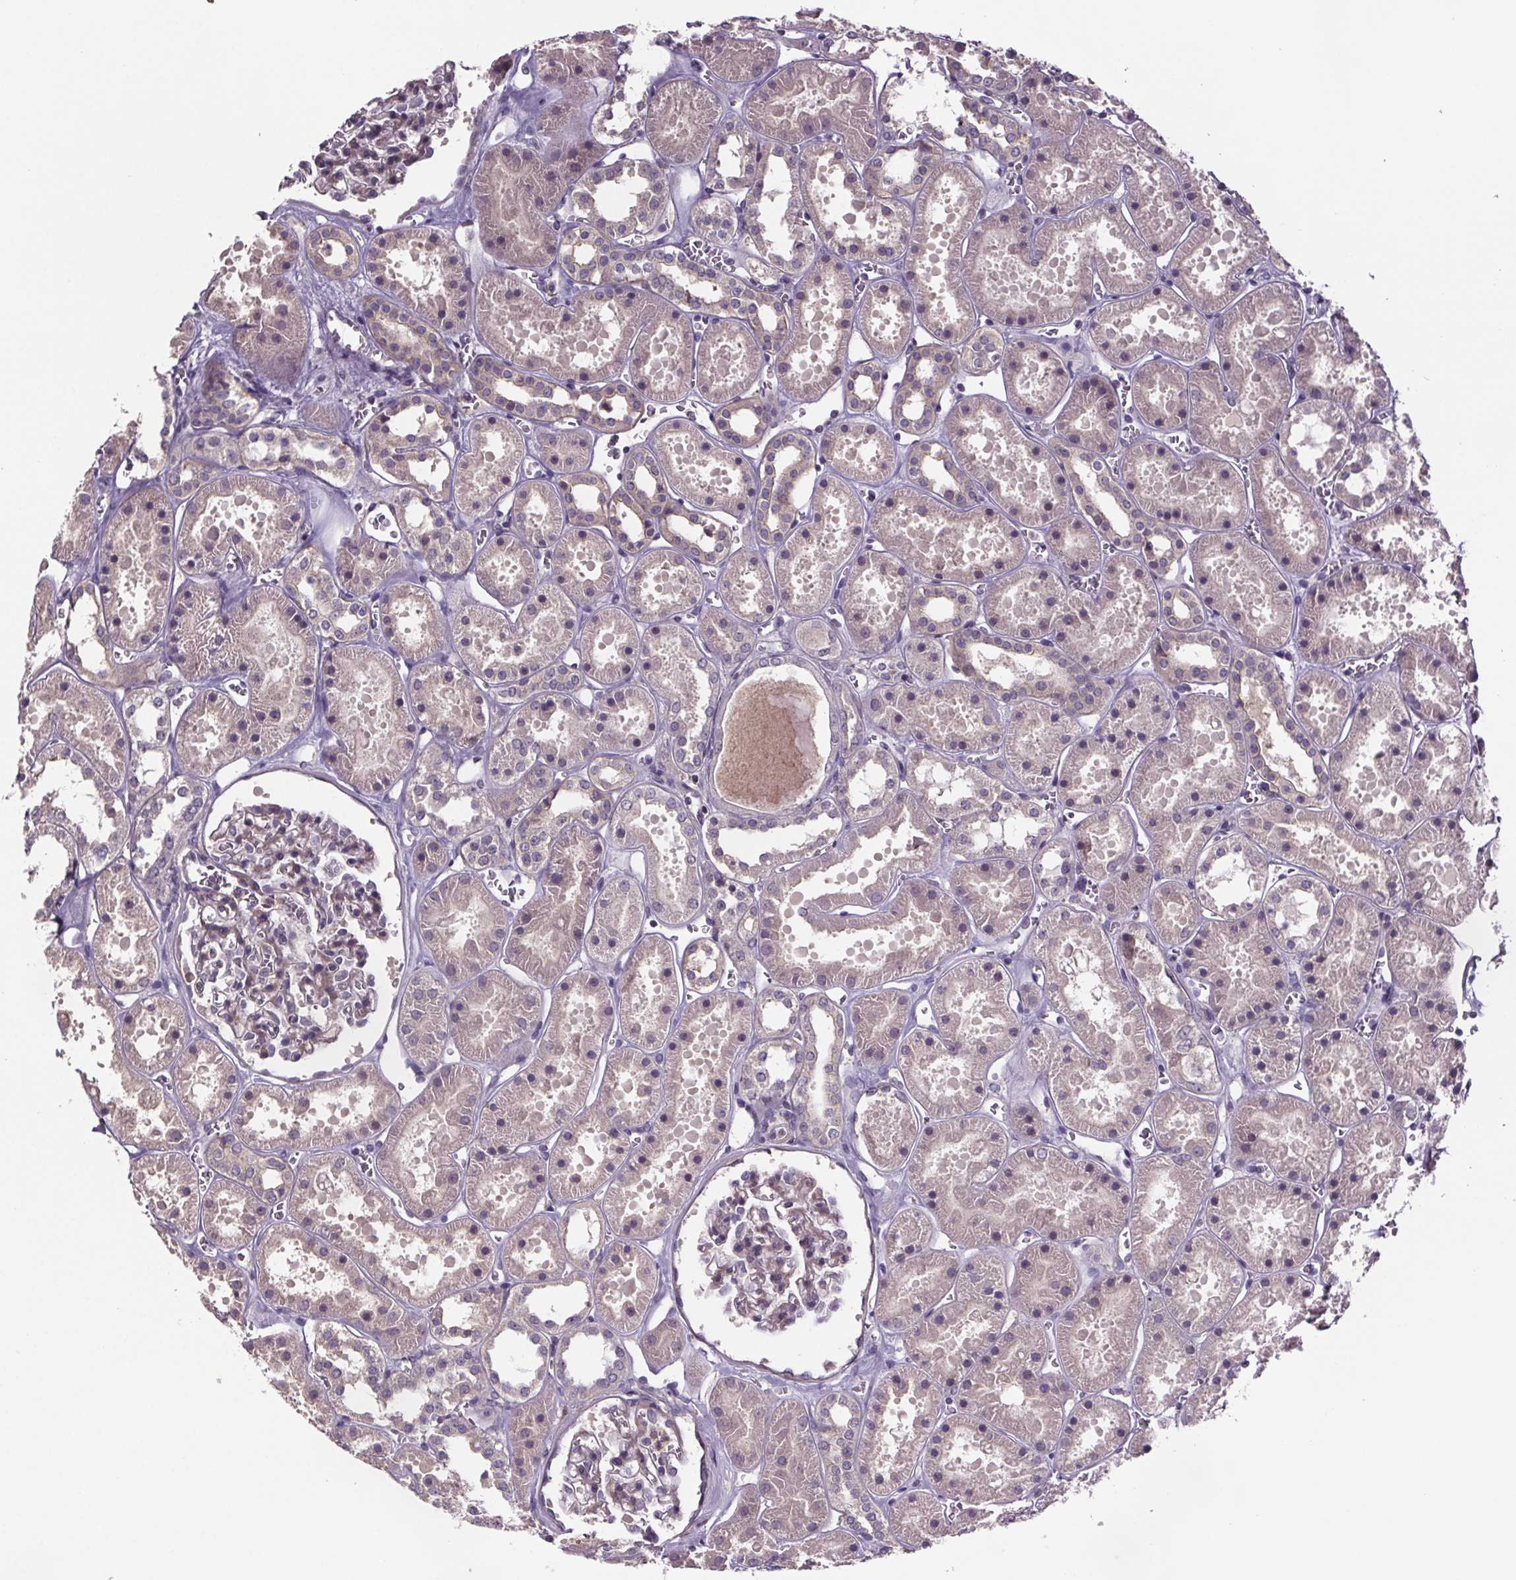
{"staining": {"intensity": "weak", "quantity": "25%-75%", "location": "cytoplasmic/membranous"}, "tissue": "kidney", "cell_type": "Cells in glomeruli", "image_type": "normal", "snomed": [{"axis": "morphology", "description": "Normal tissue, NOS"}, {"axis": "topography", "description": "Kidney"}], "caption": "Kidney stained with IHC shows weak cytoplasmic/membranous staining in approximately 25%-75% of cells in glomeruli. (DAB IHC, brown staining for protein, blue staining for nuclei).", "gene": "CLN3", "patient": {"sex": "female", "age": 41}}